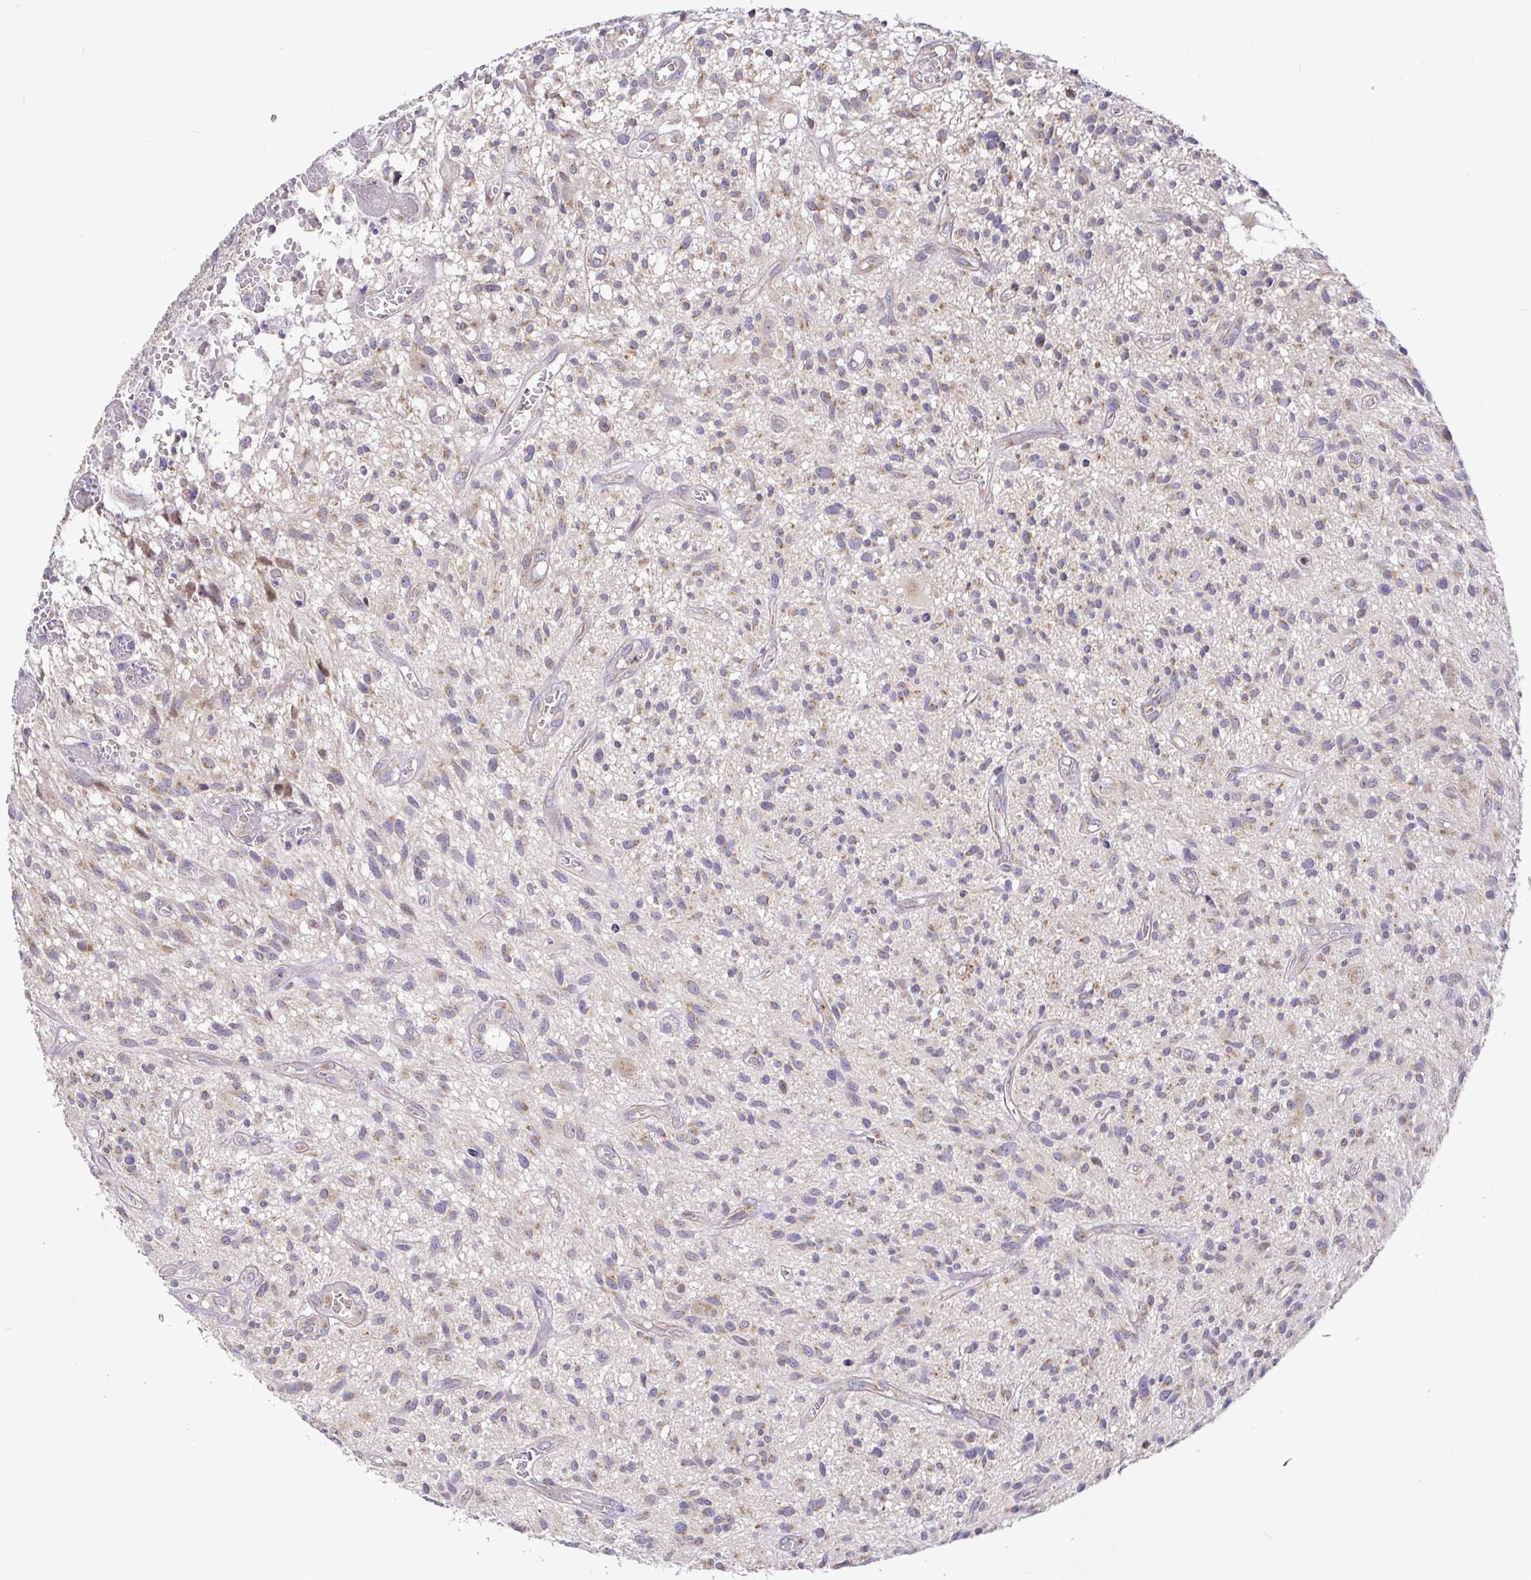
{"staining": {"intensity": "weak", "quantity": "<25%", "location": "cytoplasmic/membranous"}, "tissue": "glioma", "cell_type": "Tumor cells", "image_type": "cancer", "snomed": [{"axis": "morphology", "description": "Glioma, malignant, High grade"}, {"axis": "topography", "description": "Brain"}], "caption": "Human malignant high-grade glioma stained for a protein using IHC displays no staining in tumor cells.", "gene": "ELP1", "patient": {"sex": "male", "age": 75}}